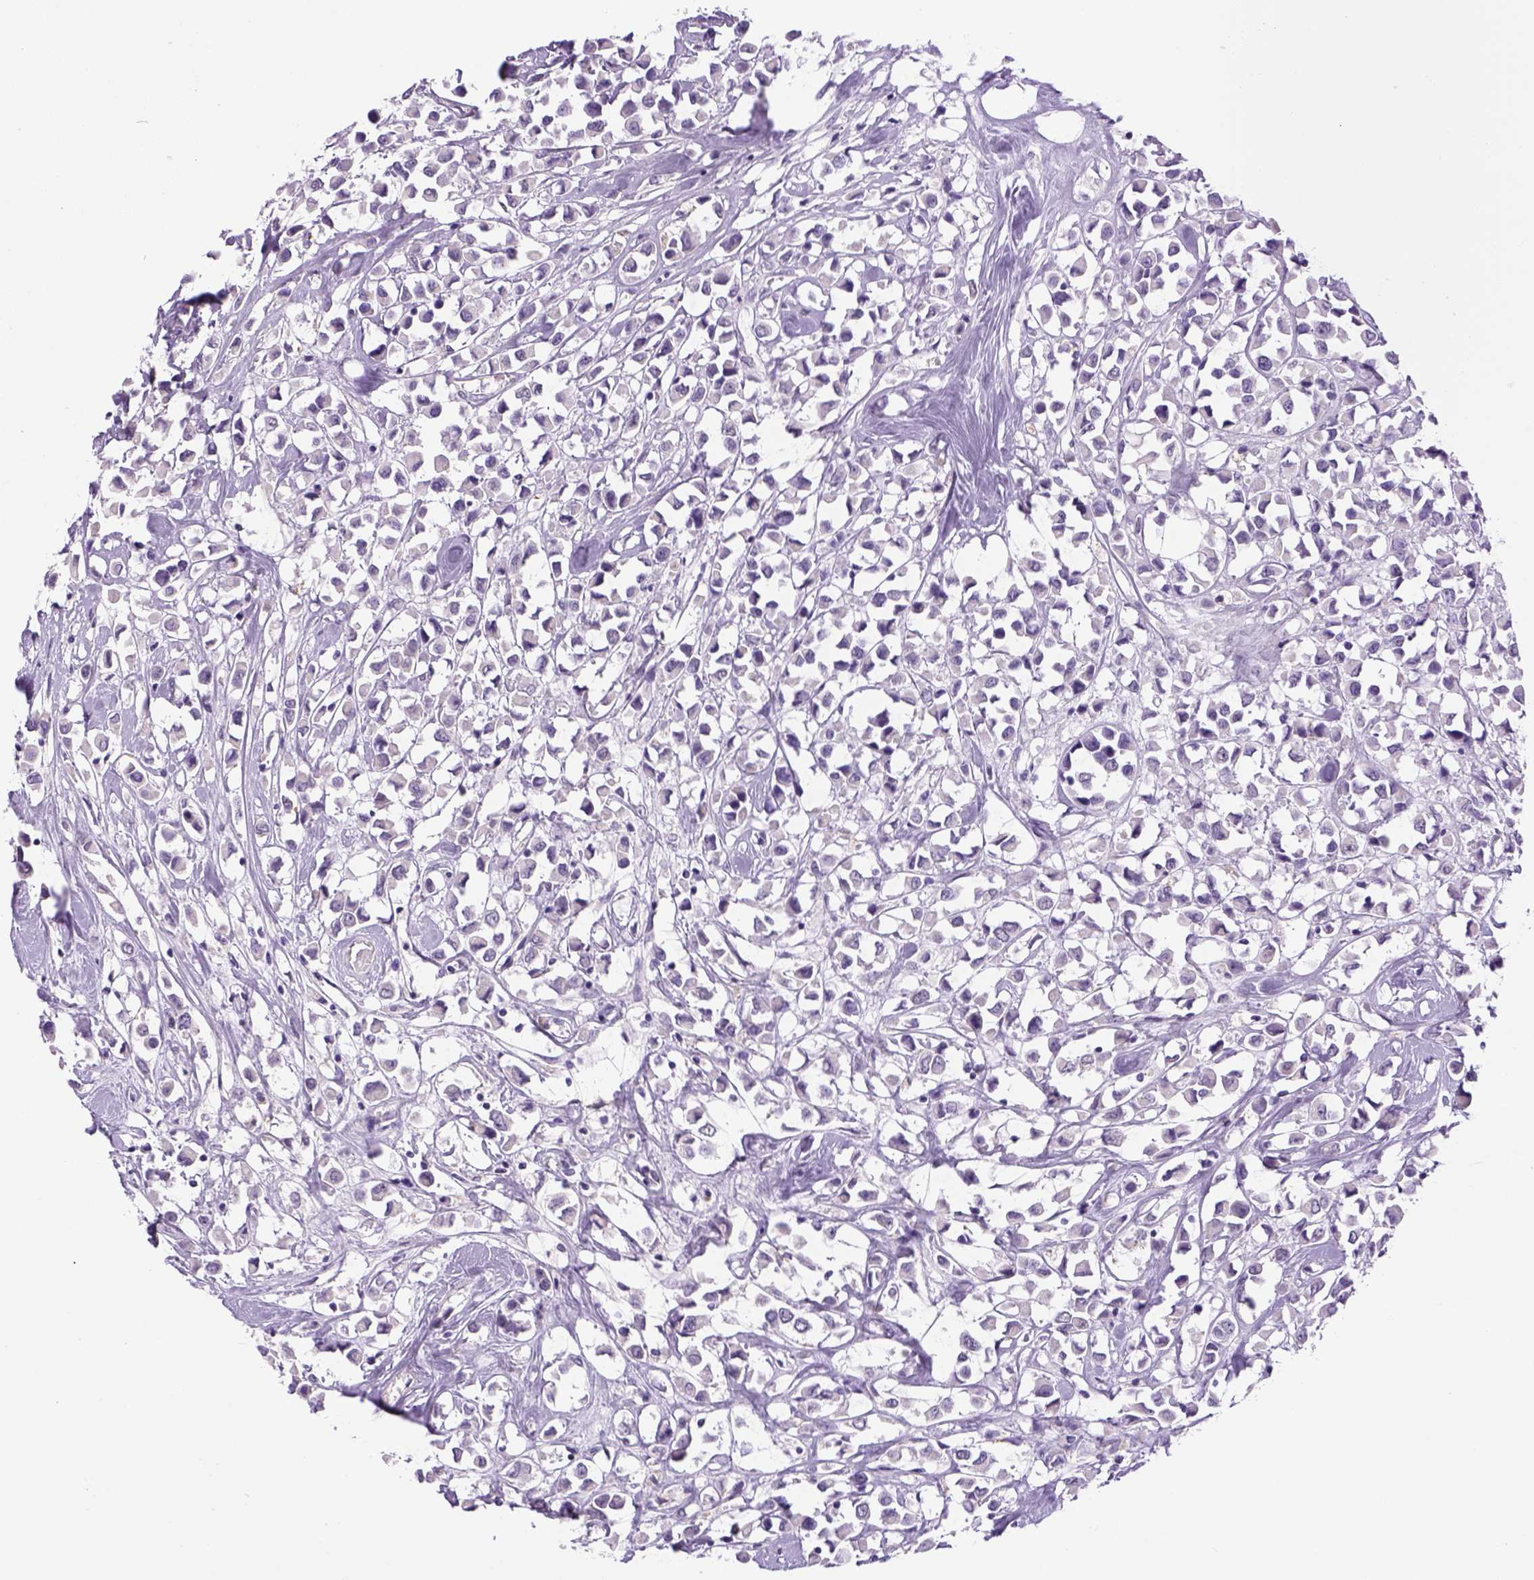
{"staining": {"intensity": "negative", "quantity": "none", "location": "none"}, "tissue": "breast cancer", "cell_type": "Tumor cells", "image_type": "cancer", "snomed": [{"axis": "morphology", "description": "Duct carcinoma"}, {"axis": "topography", "description": "Breast"}], "caption": "Immunohistochemistry photomicrograph of neoplastic tissue: human invasive ductal carcinoma (breast) stained with DAB (3,3'-diaminobenzidine) shows no significant protein positivity in tumor cells.", "gene": "DBH", "patient": {"sex": "female", "age": 61}}